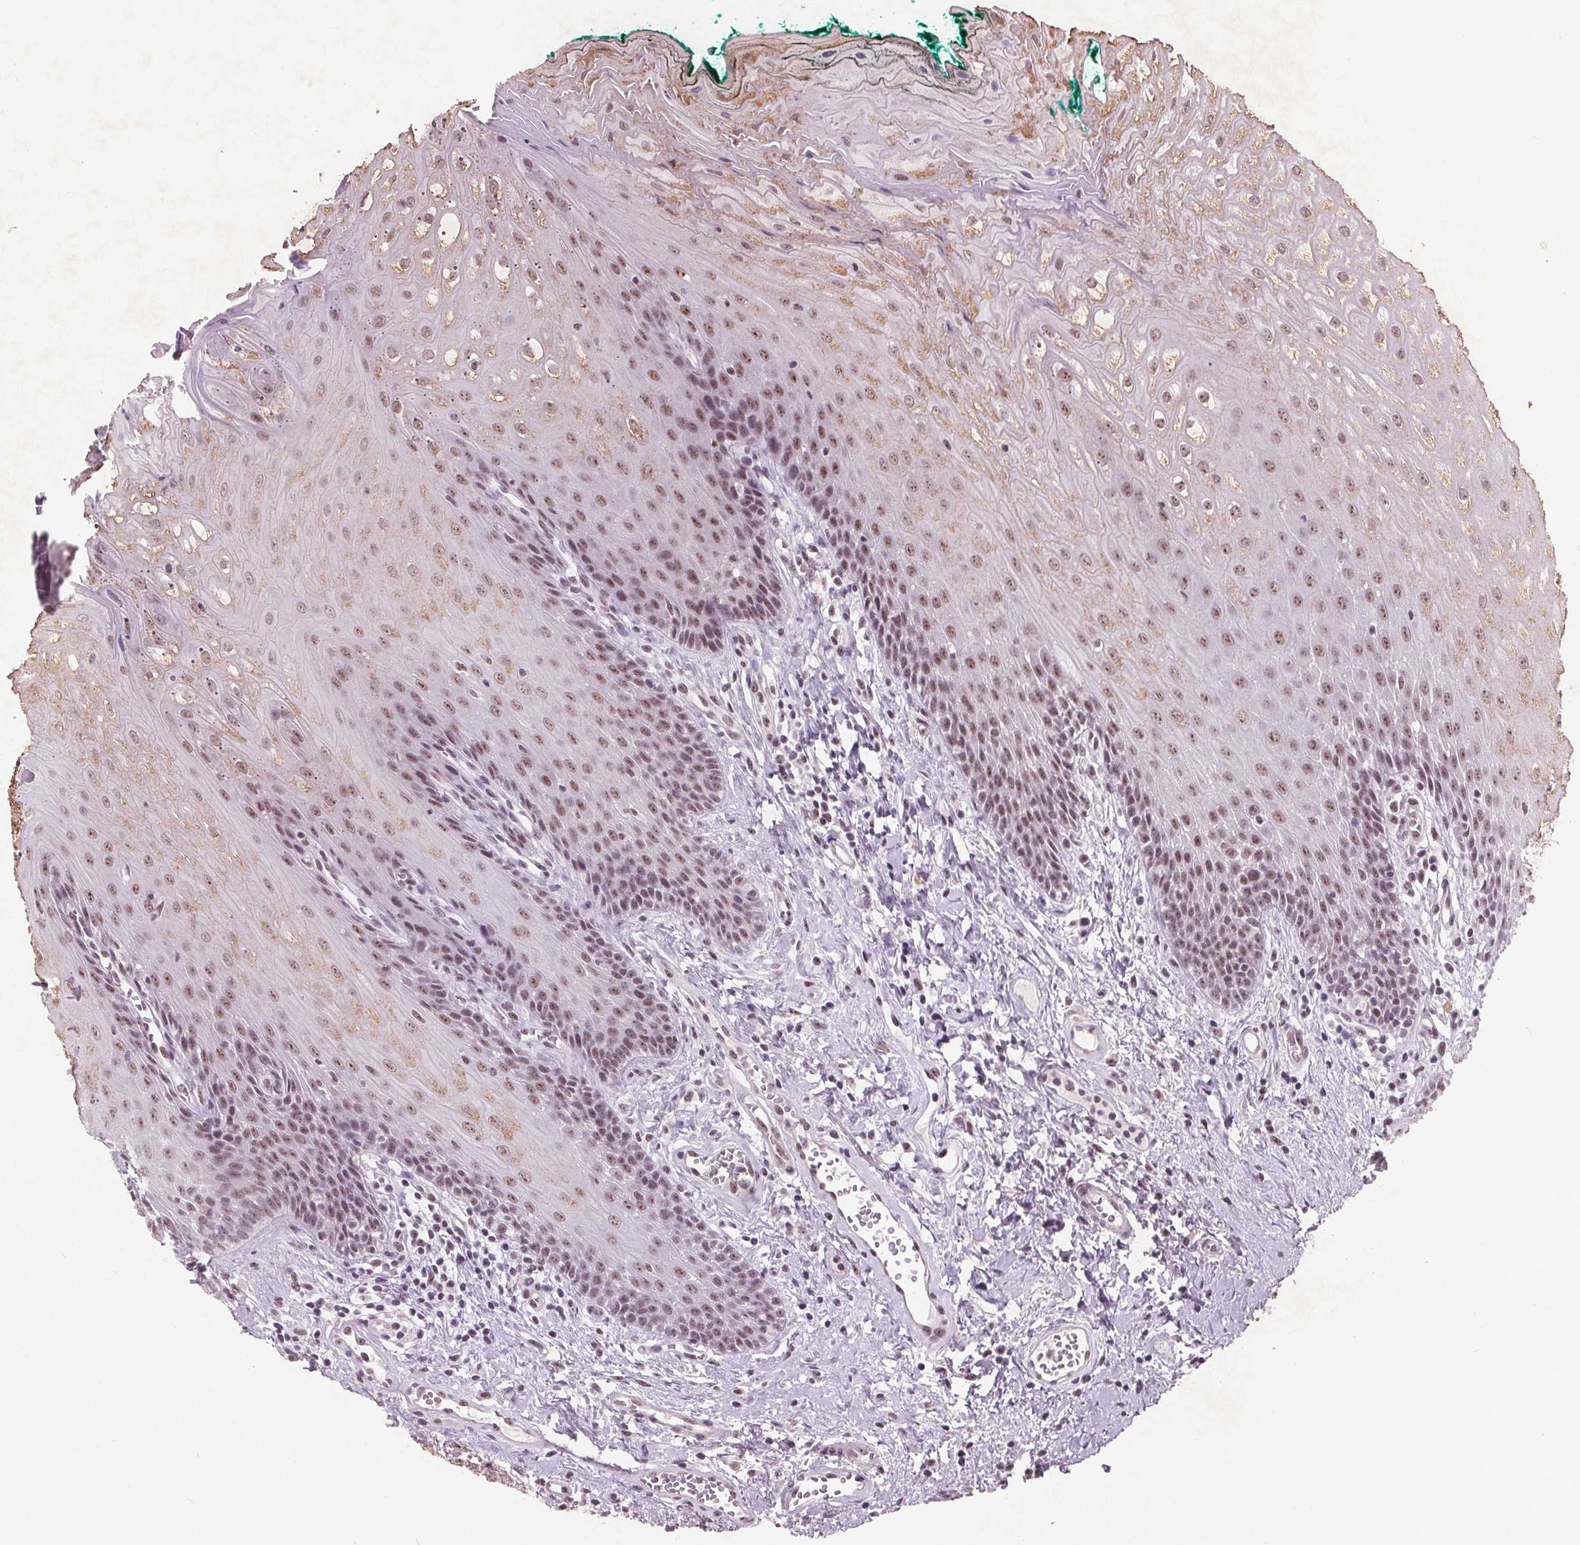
{"staining": {"intensity": "moderate", "quantity": ">75%", "location": "nuclear"}, "tissue": "oral mucosa", "cell_type": "Squamous epithelial cells", "image_type": "normal", "snomed": [{"axis": "morphology", "description": "Normal tissue, NOS"}, {"axis": "topography", "description": "Oral tissue"}], "caption": "Moderate nuclear protein staining is appreciated in about >75% of squamous epithelial cells in oral mucosa.", "gene": "RPS6KA2", "patient": {"sex": "female", "age": 68}}